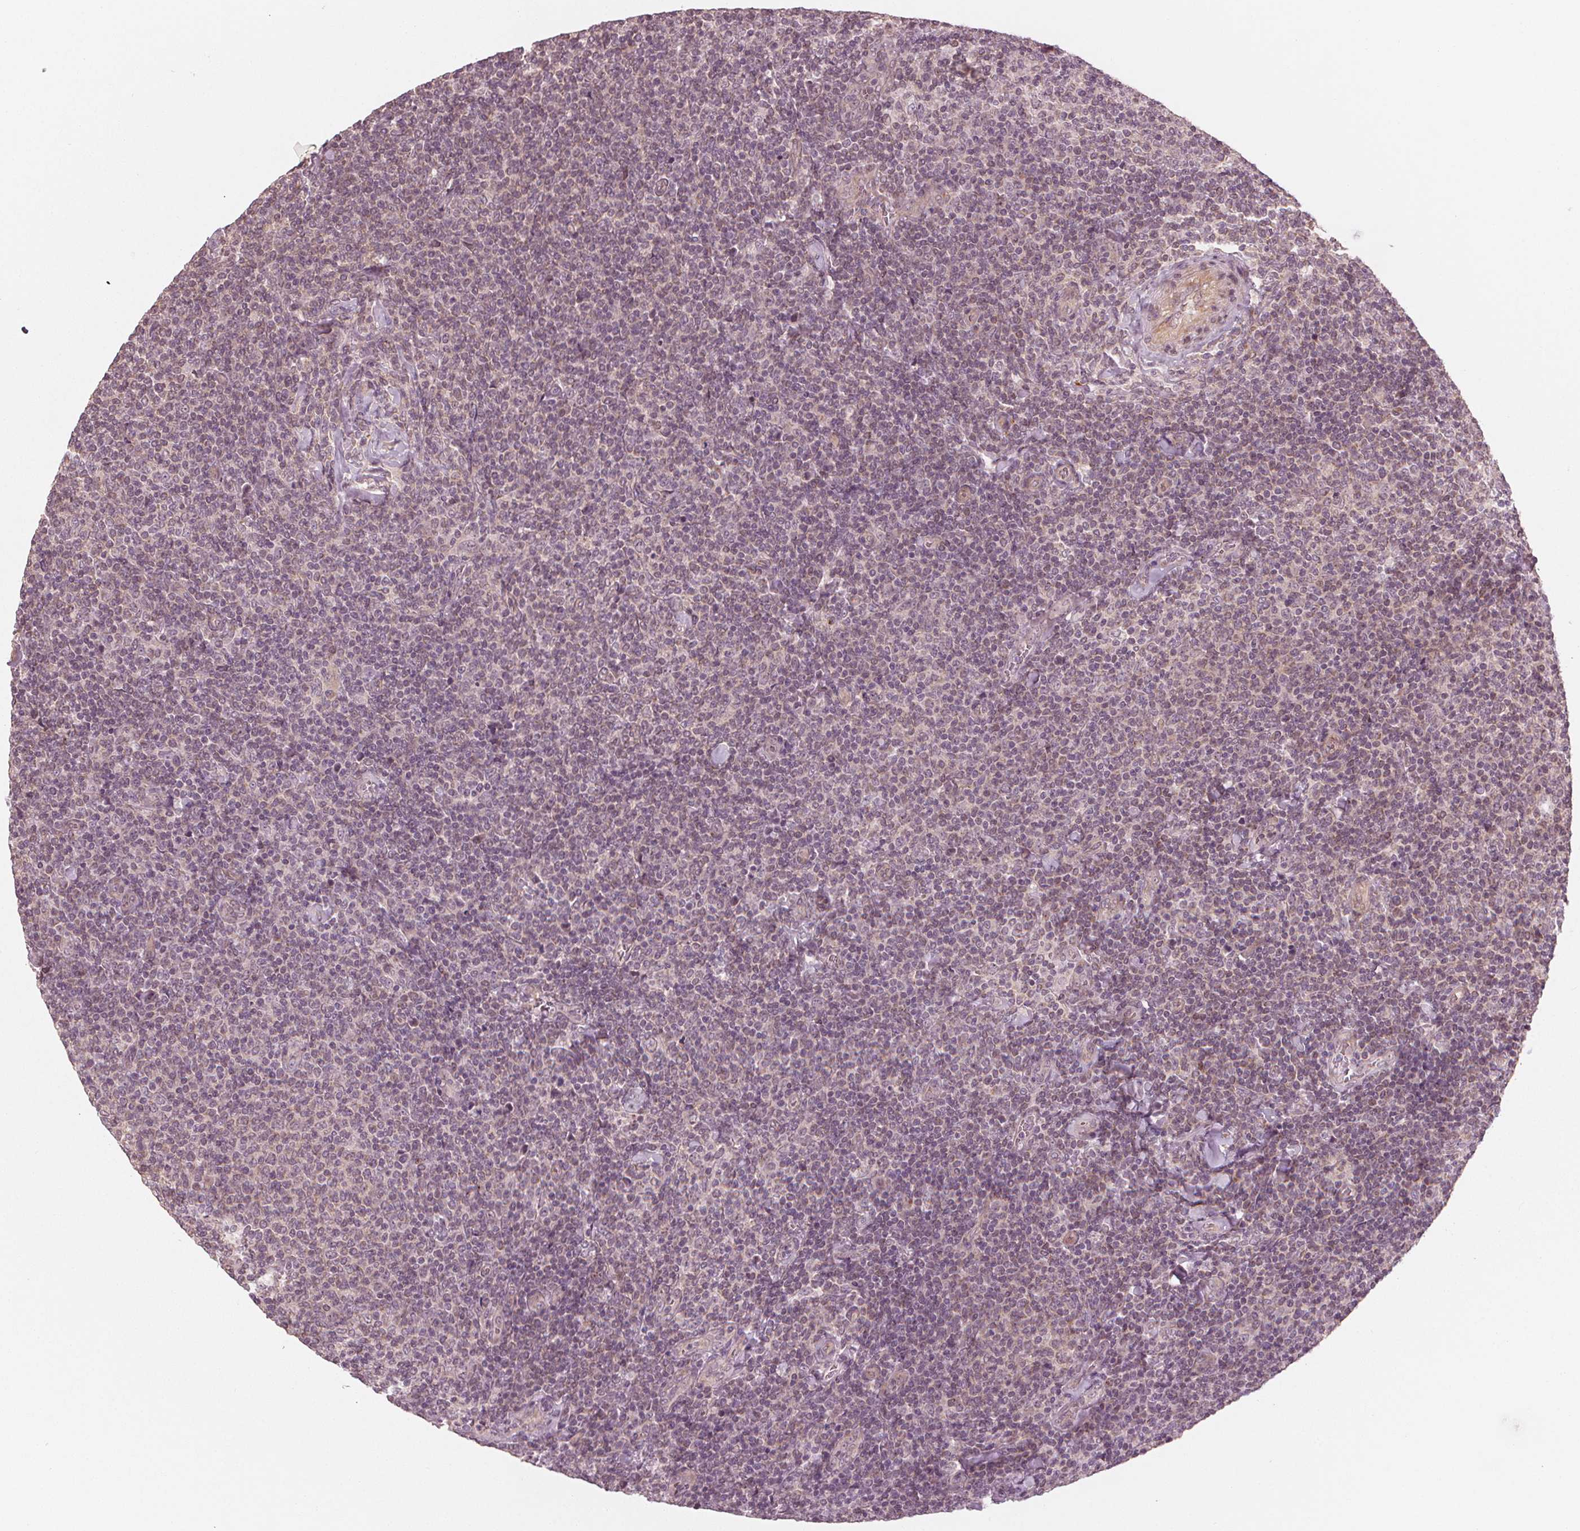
{"staining": {"intensity": "negative", "quantity": "none", "location": "none"}, "tissue": "lymphoma", "cell_type": "Tumor cells", "image_type": "cancer", "snomed": [{"axis": "morphology", "description": "Malignant lymphoma, non-Hodgkin's type, Low grade"}, {"axis": "topography", "description": "Lymph node"}], "caption": "IHC micrograph of neoplastic tissue: human lymphoma stained with DAB demonstrates no significant protein positivity in tumor cells.", "gene": "CLBA1", "patient": {"sex": "male", "age": 52}}